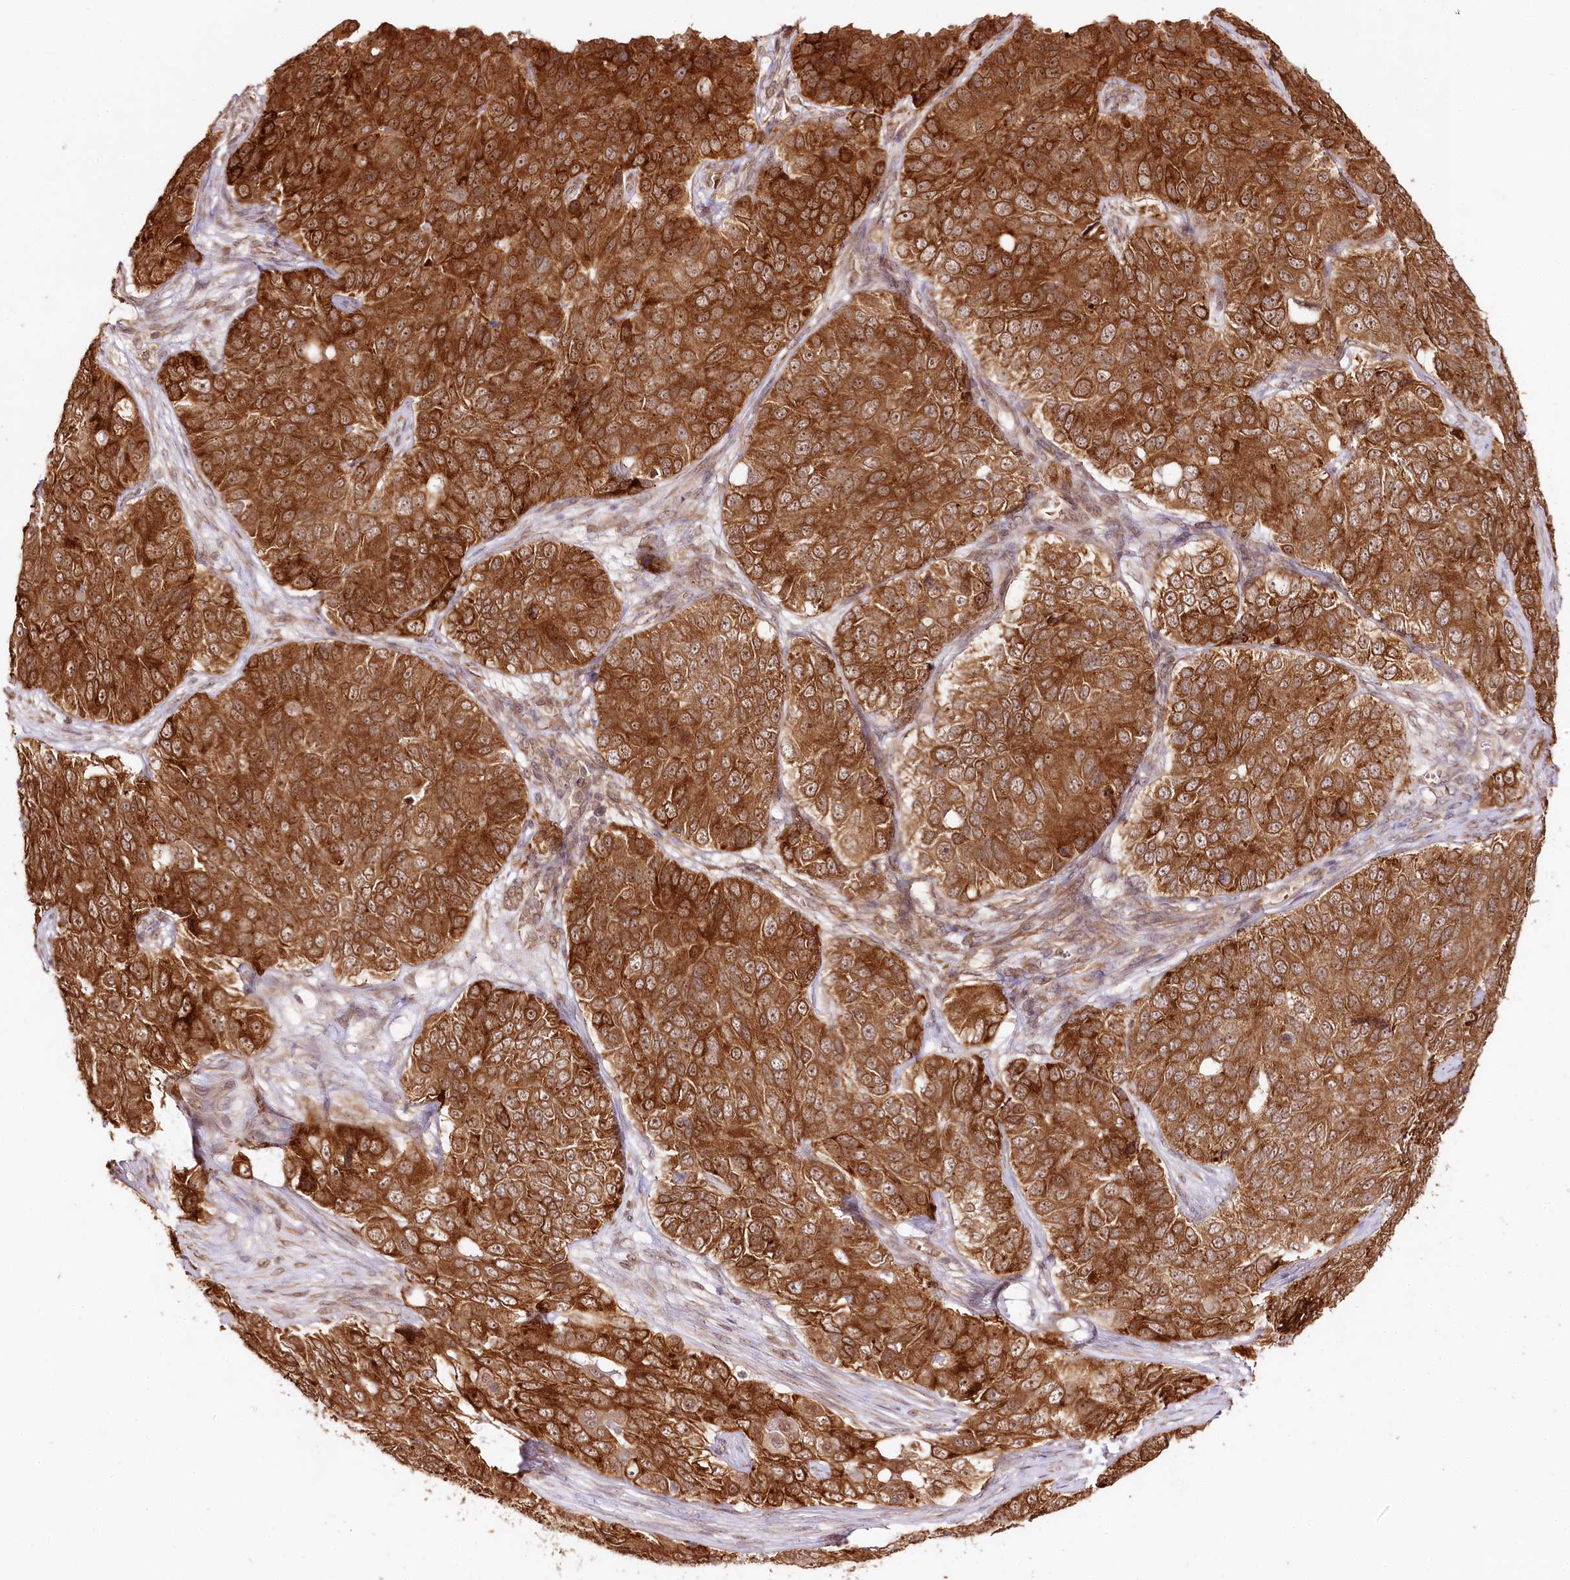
{"staining": {"intensity": "strong", "quantity": ">75%", "location": "cytoplasmic/membranous"}, "tissue": "ovarian cancer", "cell_type": "Tumor cells", "image_type": "cancer", "snomed": [{"axis": "morphology", "description": "Carcinoma, endometroid"}, {"axis": "topography", "description": "Ovary"}], "caption": "Immunohistochemistry histopathology image of human ovarian cancer stained for a protein (brown), which exhibits high levels of strong cytoplasmic/membranous staining in approximately >75% of tumor cells.", "gene": "ENSG00000144785", "patient": {"sex": "female", "age": 51}}